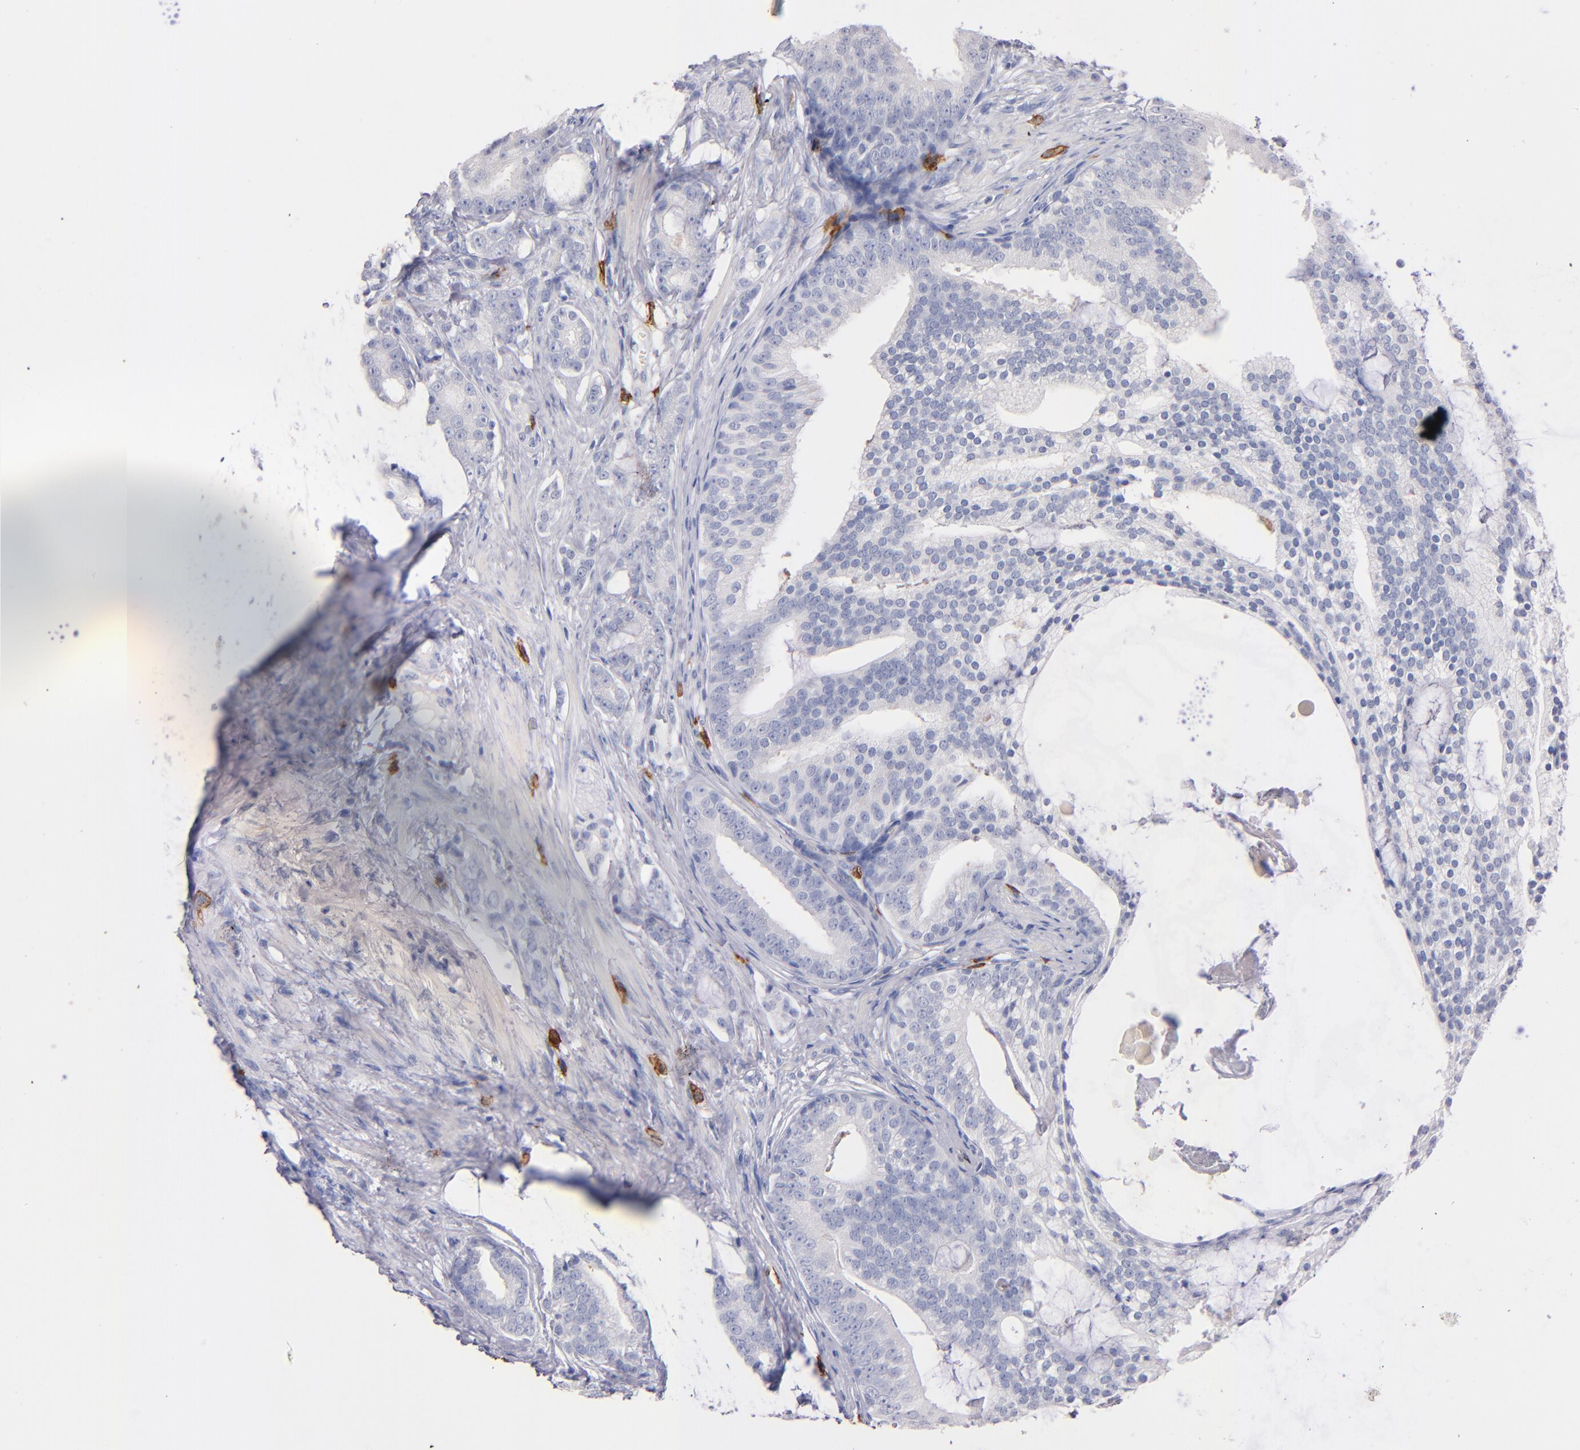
{"staining": {"intensity": "negative", "quantity": "none", "location": "none"}, "tissue": "prostate cancer", "cell_type": "Tumor cells", "image_type": "cancer", "snomed": [{"axis": "morphology", "description": "Adenocarcinoma, Low grade"}, {"axis": "topography", "description": "Prostate"}], "caption": "Photomicrograph shows no protein expression in tumor cells of adenocarcinoma (low-grade) (prostate) tissue.", "gene": "KIT", "patient": {"sex": "male", "age": 58}}